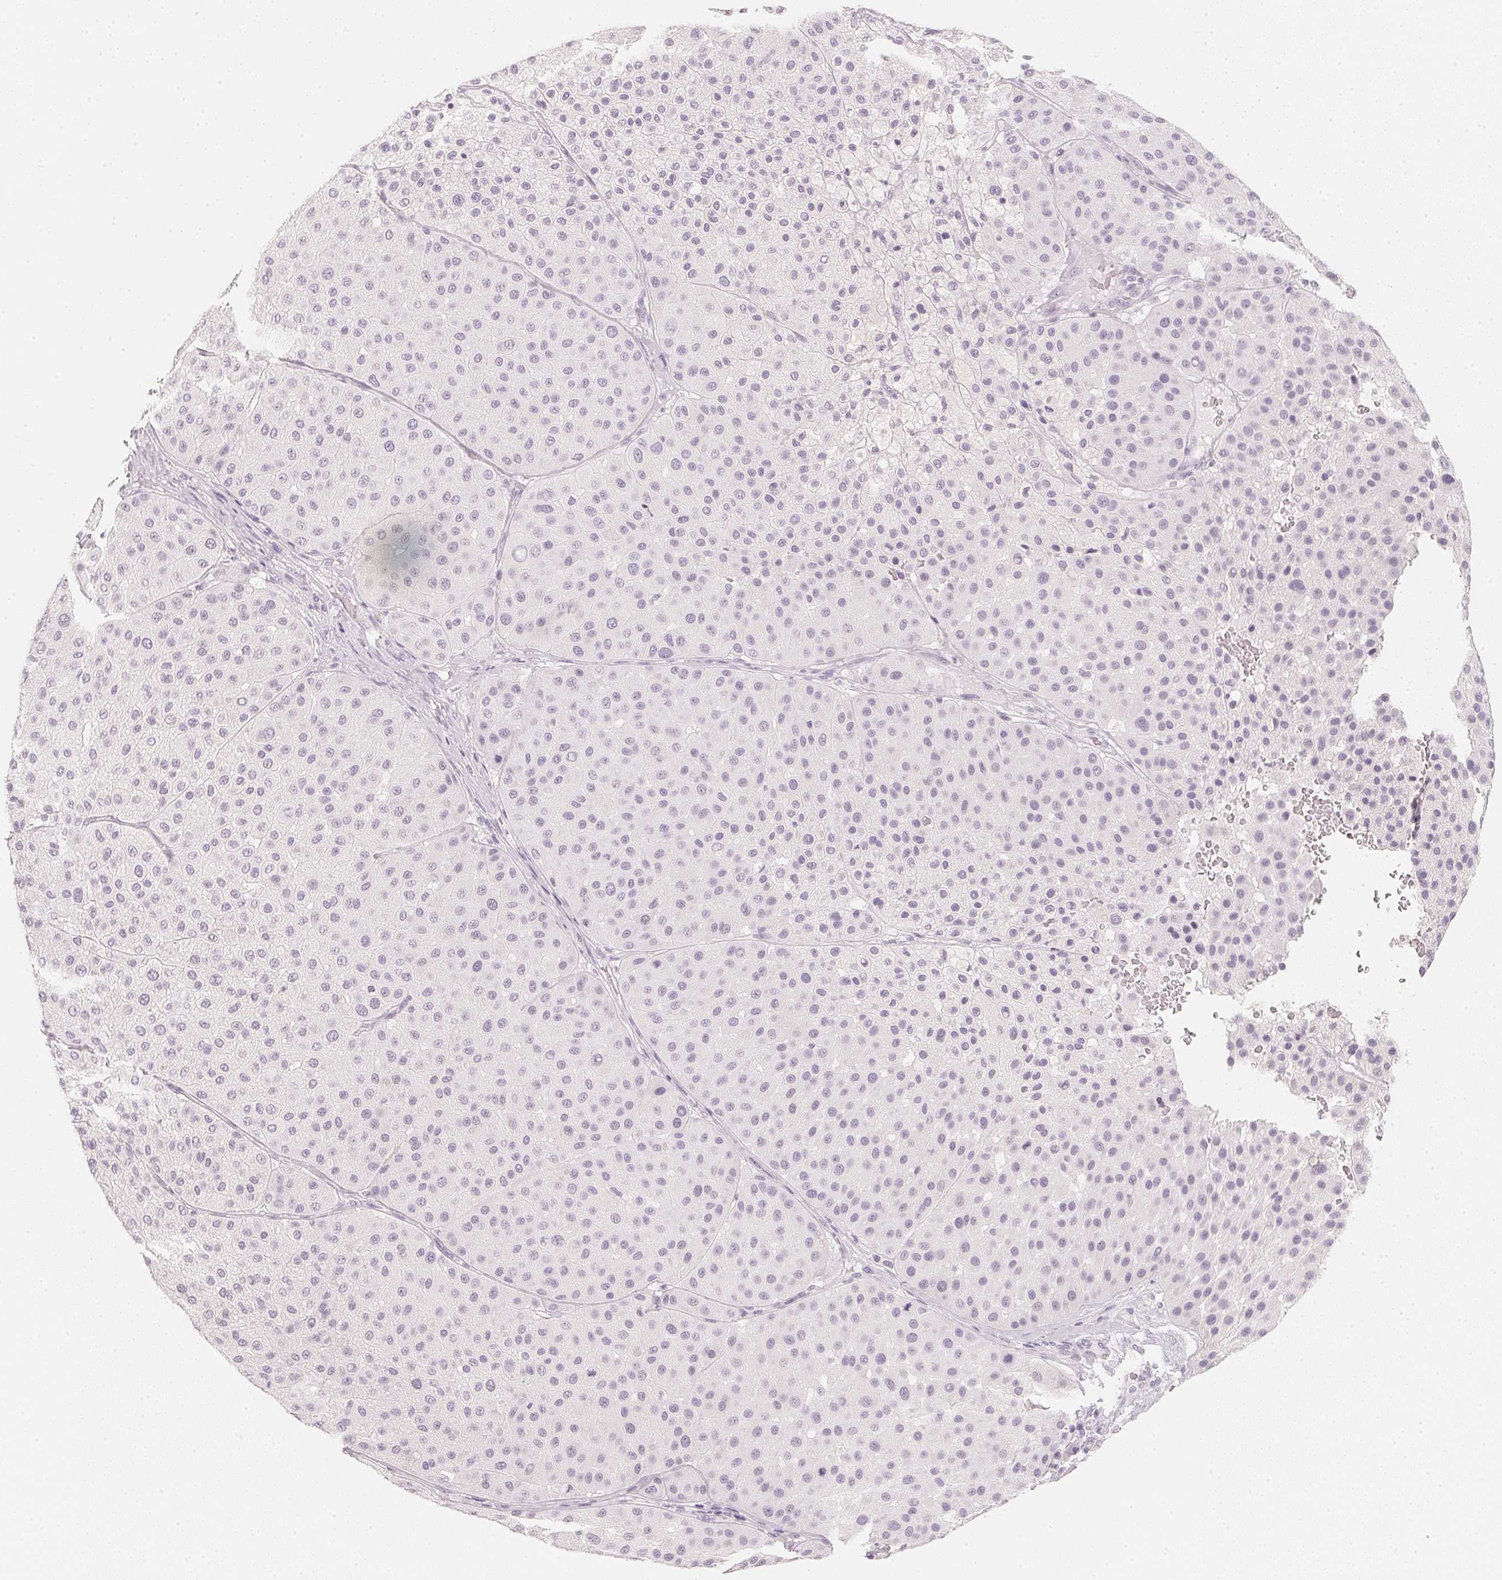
{"staining": {"intensity": "negative", "quantity": "none", "location": "none"}, "tissue": "melanoma", "cell_type": "Tumor cells", "image_type": "cancer", "snomed": [{"axis": "morphology", "description": "Malignant melanoma, Metastatic site"}, {"axis": "topography", "description": "Smooth muscle"}], "caption": "This is an IHC photomicrograph of human melanoma. There is no expression in tumor cells.", "gene": "SLC22A8", "patient": {"sex": "male", "age": 41}}